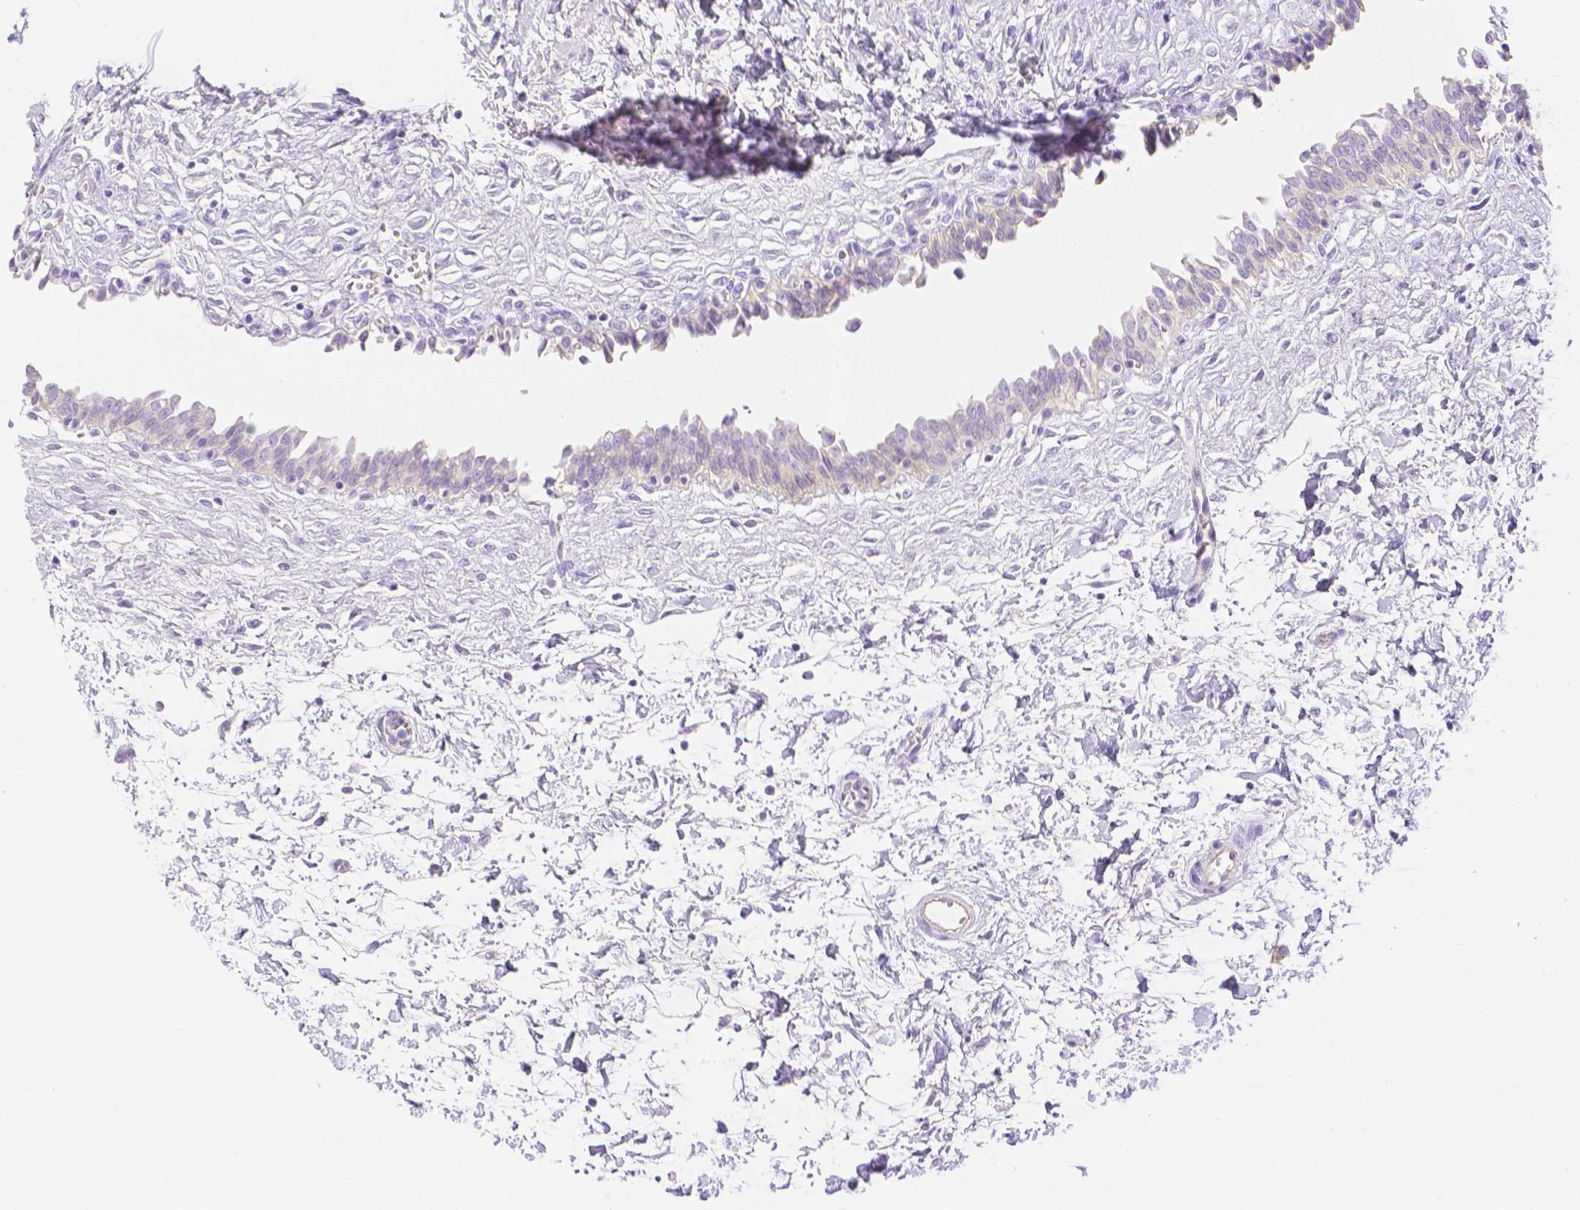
{"staining": {"intensity": "negative", "quantity": "none", "location": "none"}, "tissue": "urinary bladder", "cell_type": "Urothelial cells", "image_type": "normal", "snomed": [{"axis": "morphology", "description": "Normal tissue, NOS"}, {"axis": "topography", "description": "Urinary bladder"}], "caption": "Unremarkable urinary bladder was stained to show a protein in brown. There is no significant staining in urothelial cells.", "gene": "SLC27A5", "patient": {"sex": "male", "age": 37}}